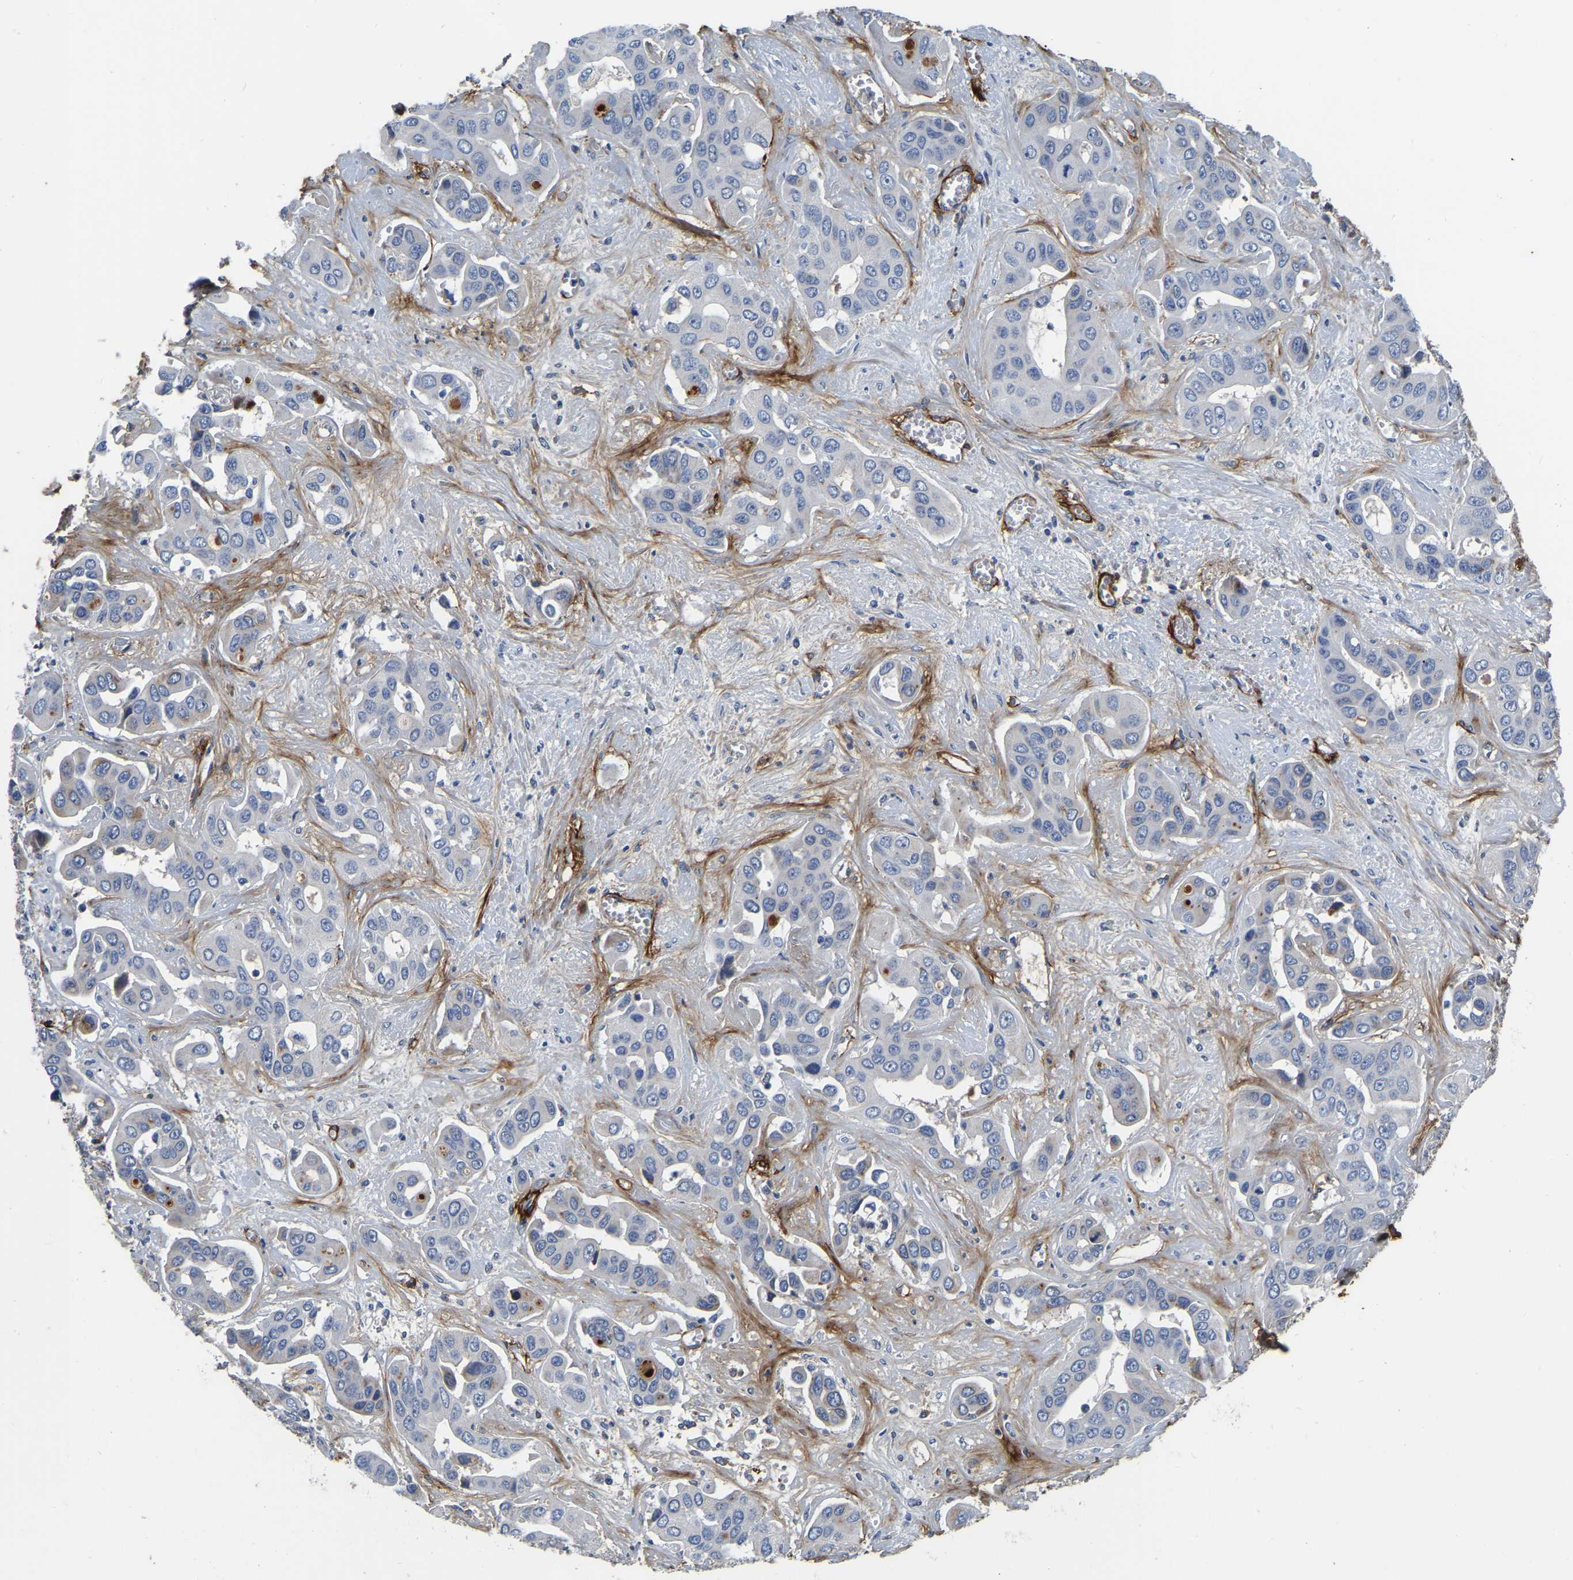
{"staining": {"intensity": "negative", "quantity": "none", "location": "none"}, "tissue": "liver cancer", "cell_type": "Tumor cells", "image_type": "cancer", "snomed": [{"axis": "morphology", "description": "Cholangiocarcinoma"}, {"axis": "topography", "description": "Liver"}], "caption": "DAB (3,3'-diaminobenzidine) immunohistochemical staining of liver cancer exhibits no significant positivity in tumor cells.", "gene": "COL6A1", "patient": {"sex": "female", "age": 52}}